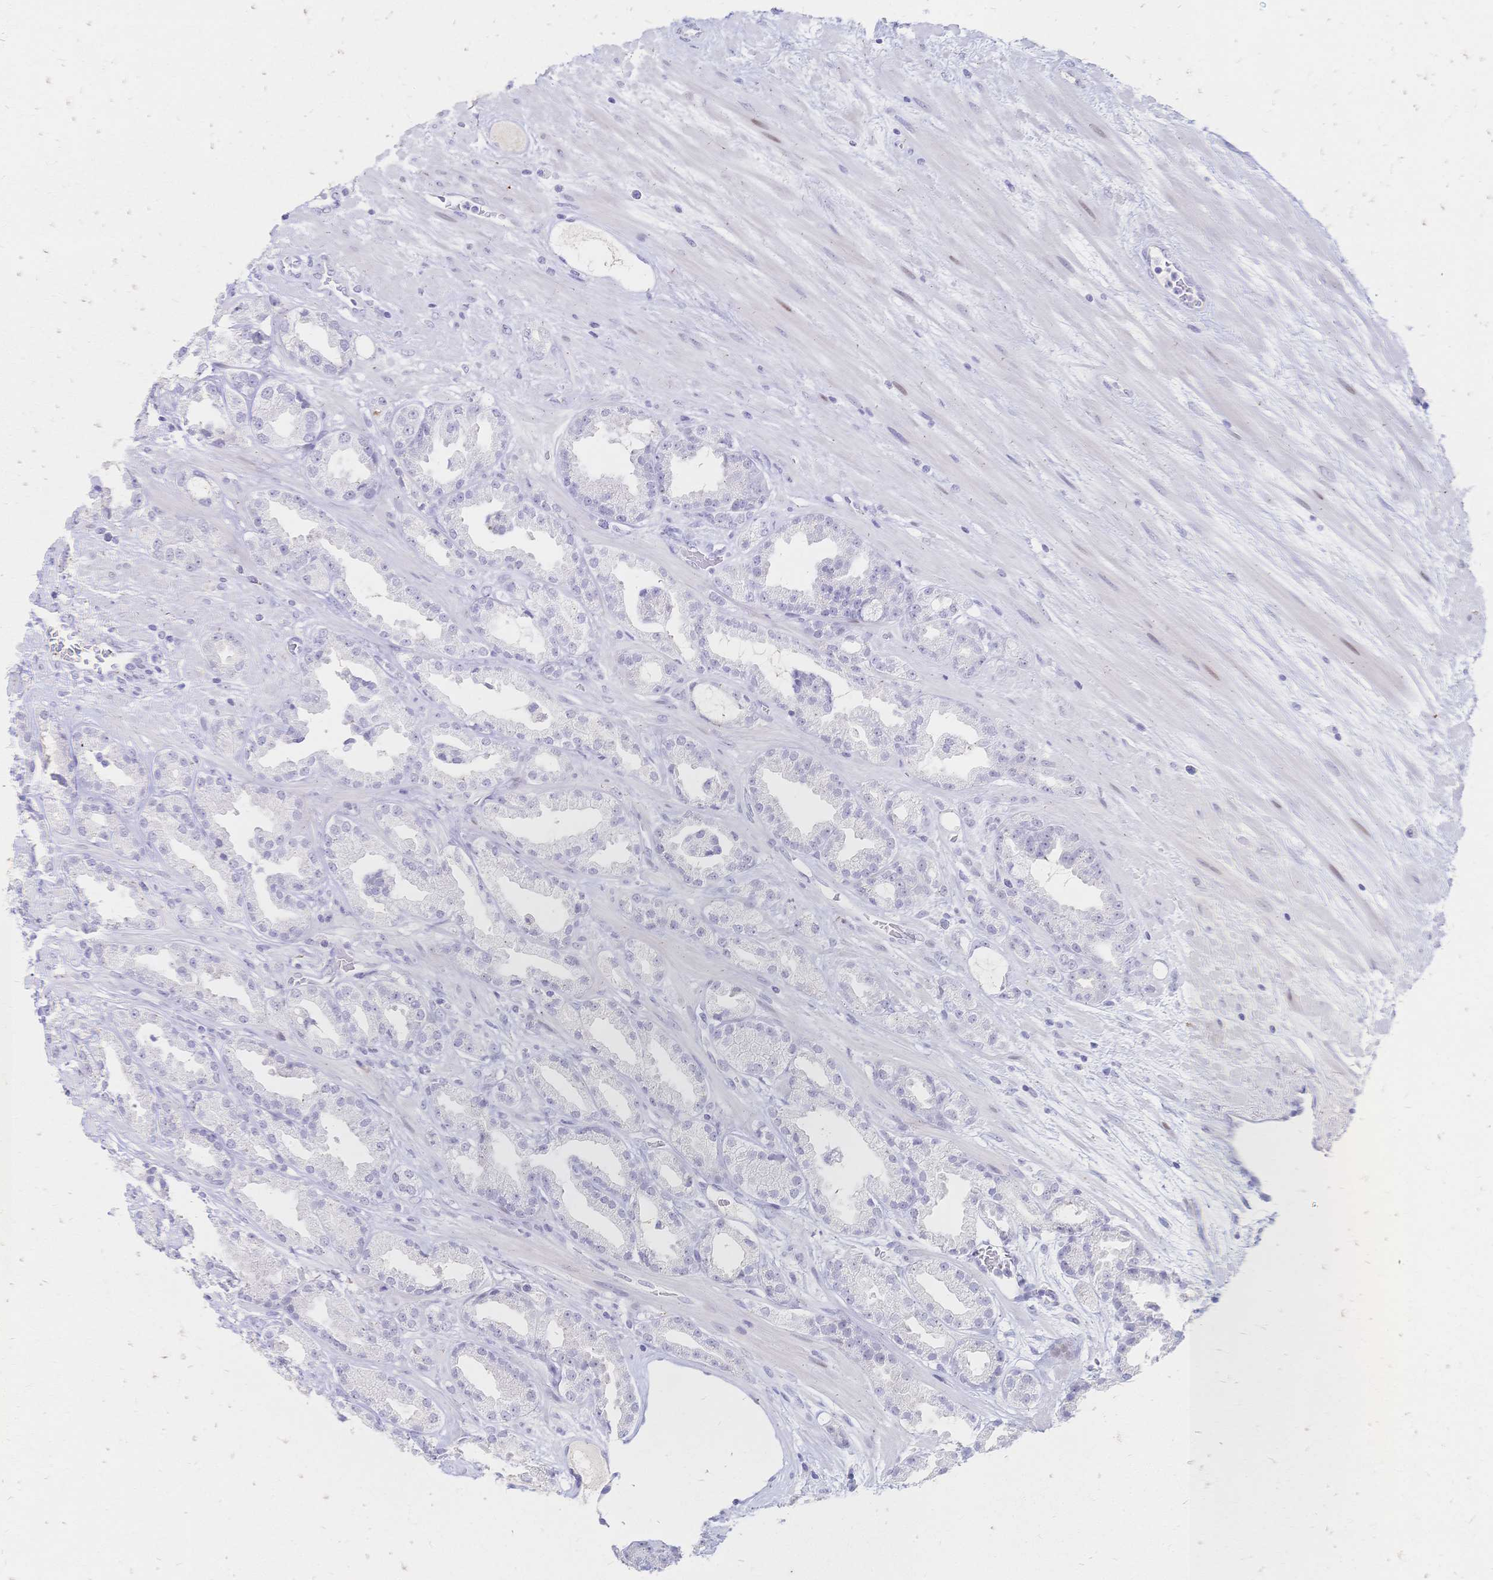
{"staining": {"intensity": "negative", "quantity": "none", "location": "none"}, "tissue": "prostate cancer", "cell_type": "Tumor cells", "image_type": "cancer", "snomed": [{"axis": "morphology", "description": "Adenocarcinoma, Low grade"}, {"axis": "topography", "description": "Prostate"}], "caption": "DAB (3,3'-diaminobenzidine) immunohistochemical staining of human prostate adenocarcinoma (low-grade) displays no significant positivity in tumor cells.", "gene": "PSORS1C2", "patient": {"sex": "male", "age": 61}}